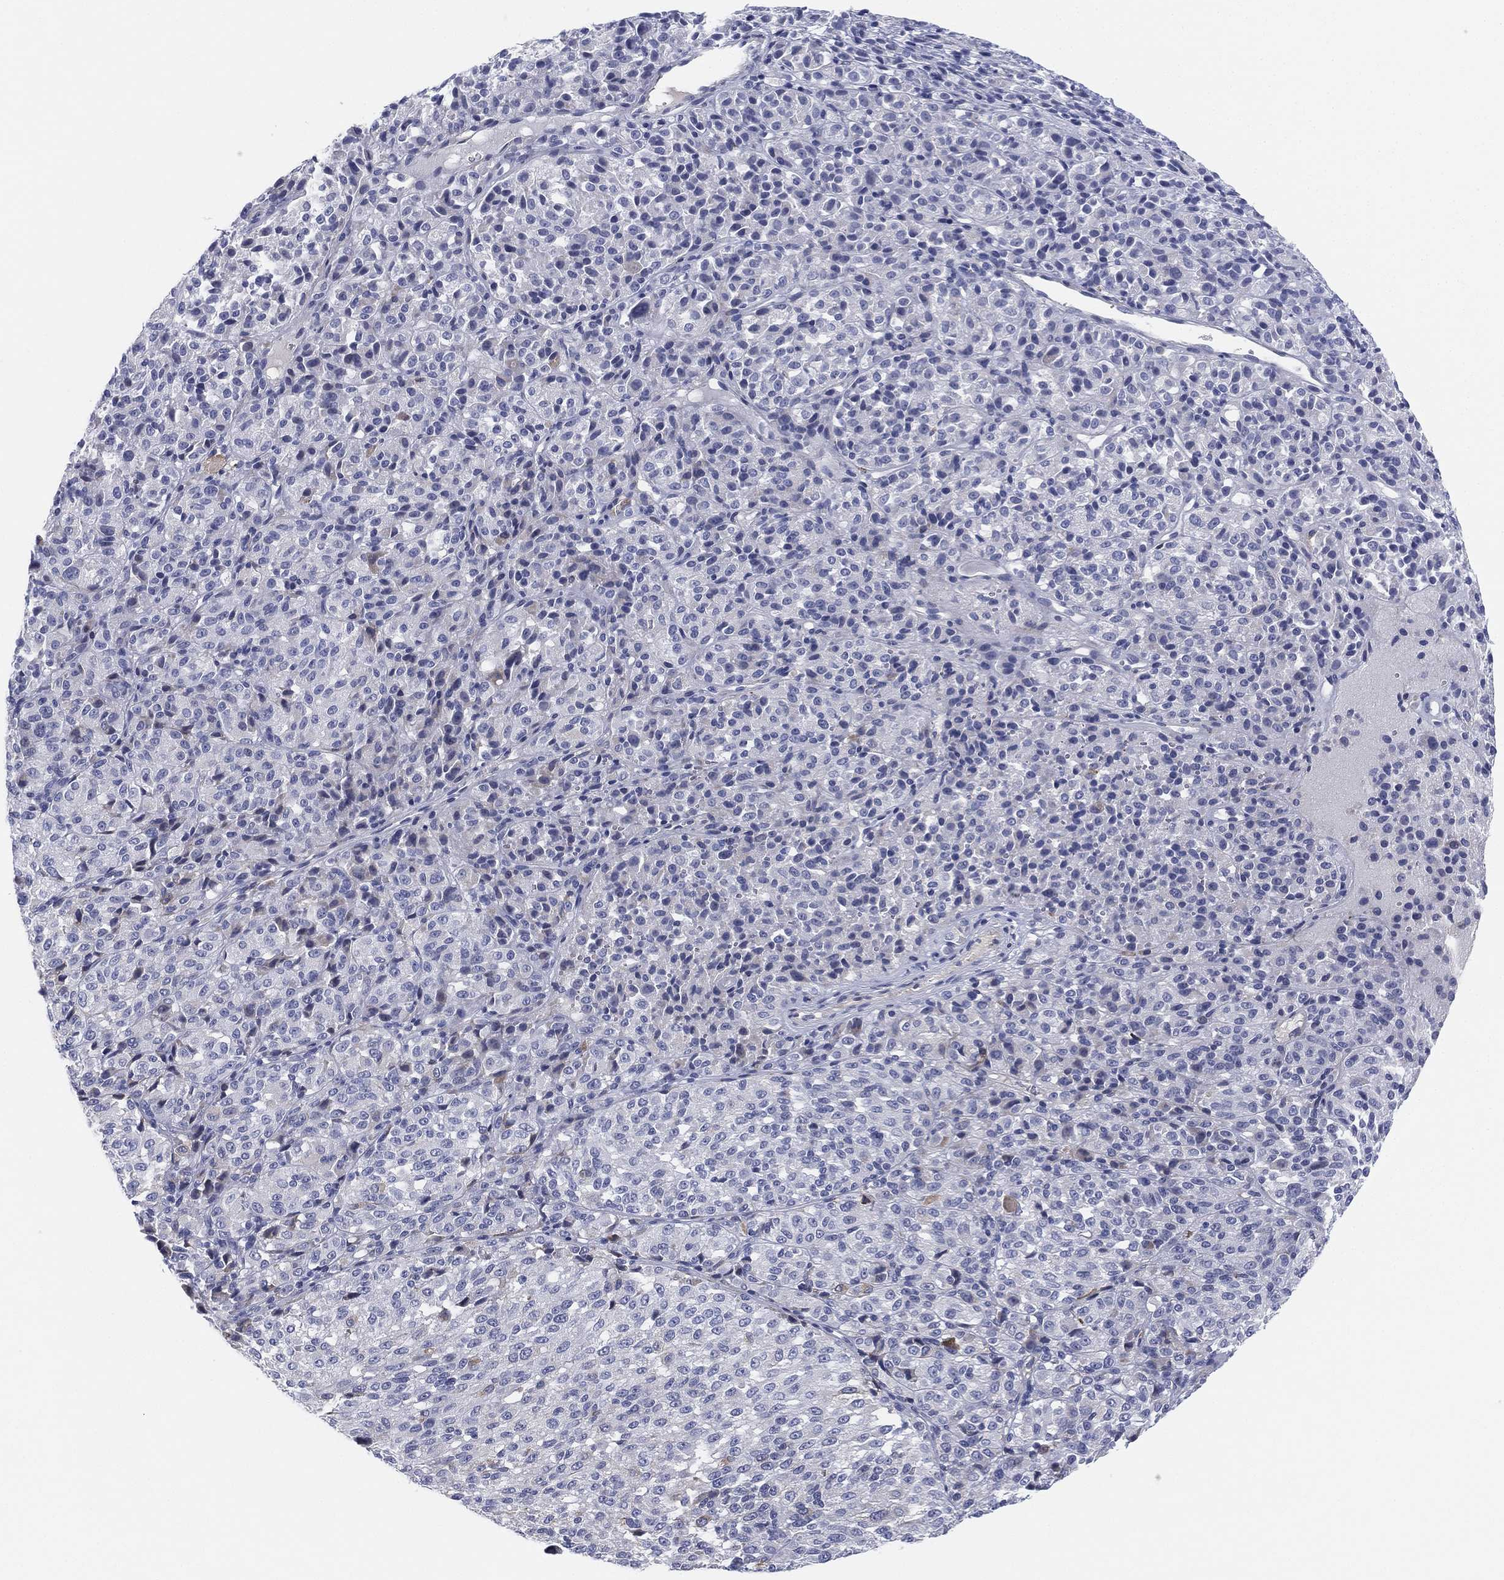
{"staining": {"intensity": "weak", "quantity": "<25%", "location": "cytoplasmic/membranous"}, "tissue": "melanoma", "cell_type": "Tumor cells", "image_type": "cancer", "snomed": [{"axis": "morphology", "description": "Malignant melanoma, Metastatic site"}, {"axis": "topography", "description": "Brain"}], "caption": "Malignant melanoma (metastatic site) was stained to show a protein in brown. There is no significant expression in tumor cells.", "gene": "MLF1", "patient": {"sex": "female", "age": 56}}